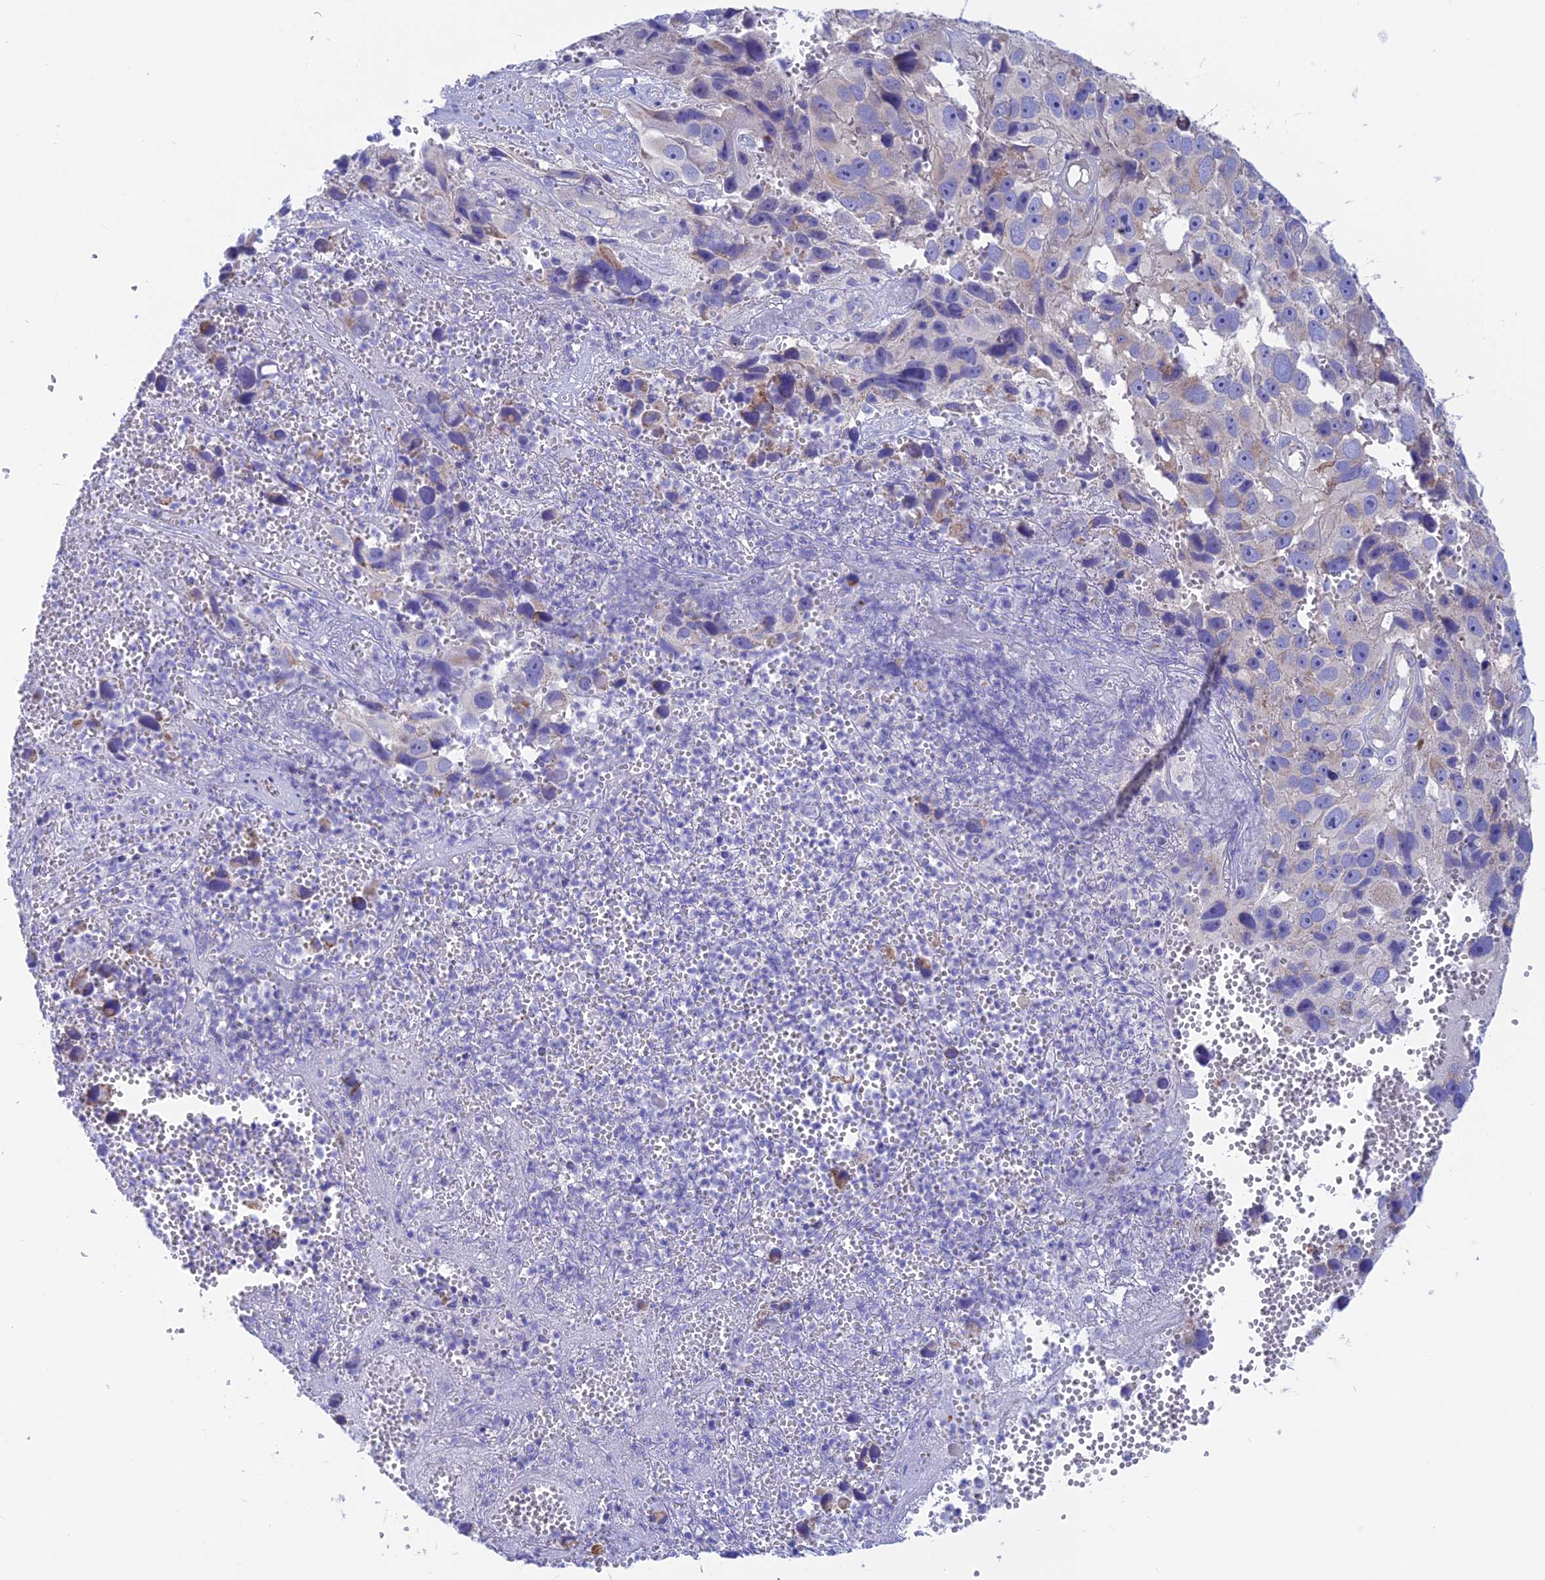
{"staining": {"intensity": "negative", "quantity": "none", "location": "none"}, "tissue": "melanoma", "cell_type": "Tumor cells", "image_type": "cancer", "snomed": [{"axis": "morphology", "description": "Malignant melanoma, NOS"}, {"axis": "topography", "description": "Skin"}], "caption": "Tumor cells are negative for brown protein staining in melanoma.", "gene": "LZTFL1", "patient": {"sex": "male", "age": 84}}